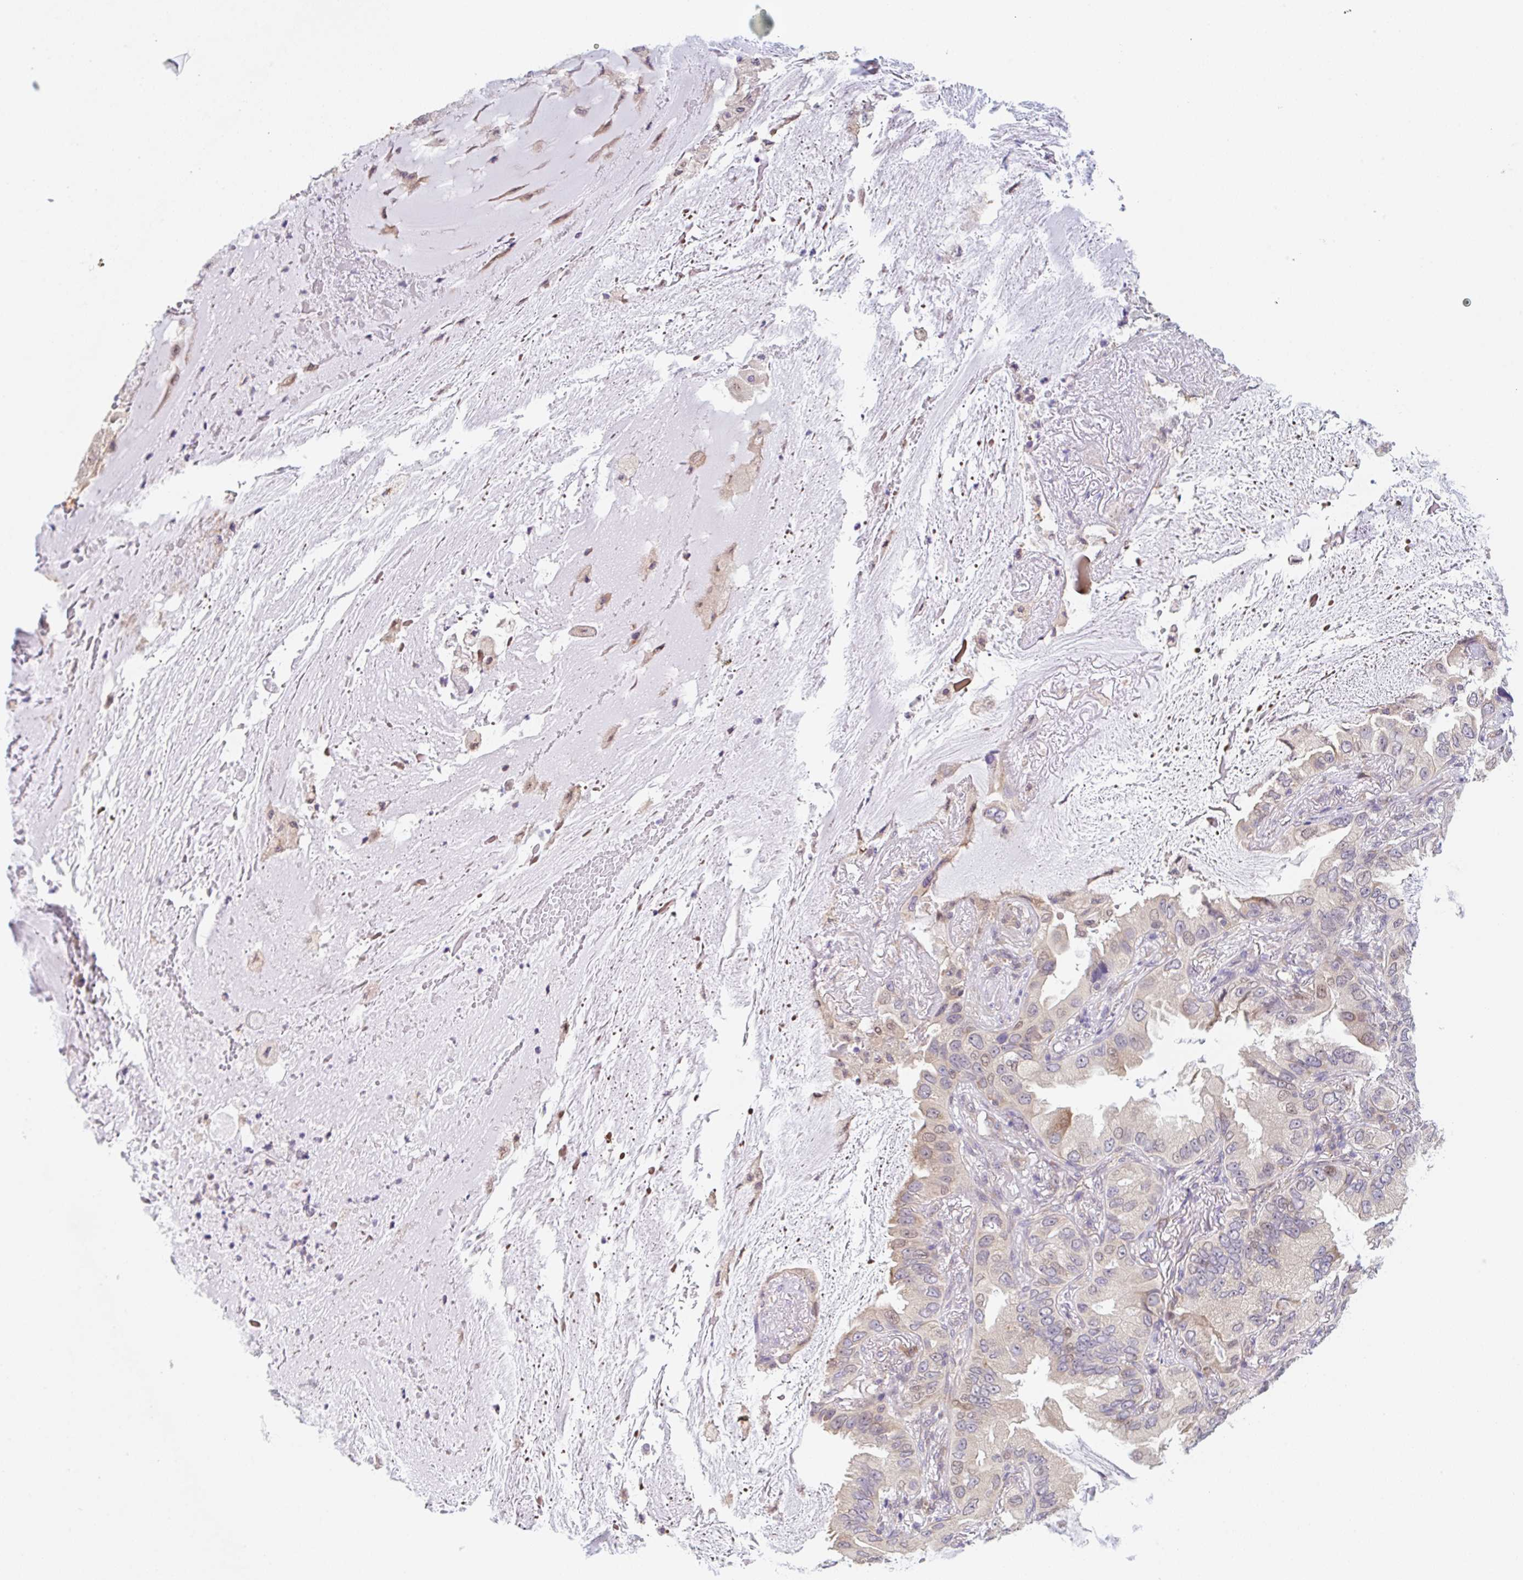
{"staining": {"intensity": "weak", "quantity": "<25%", "location": "cytoplasmic/membranous"}, "tissue": "lung cancer", "cell_type": "Tumor cells", "image_type": "cancer", "snomed": [{"axis": "morphology", "description": "Adenocarcinoma, NOS"}, {"axis": "topography", "description": "Lung"}], "caption": "A high-resolution photomicrograph shows IHC staining of lung adenocarcinoma, which demonstrates no significant expression in tumor cells.", "gene": "TBPL2", "patient": {"sex": "female", "age": 69}}